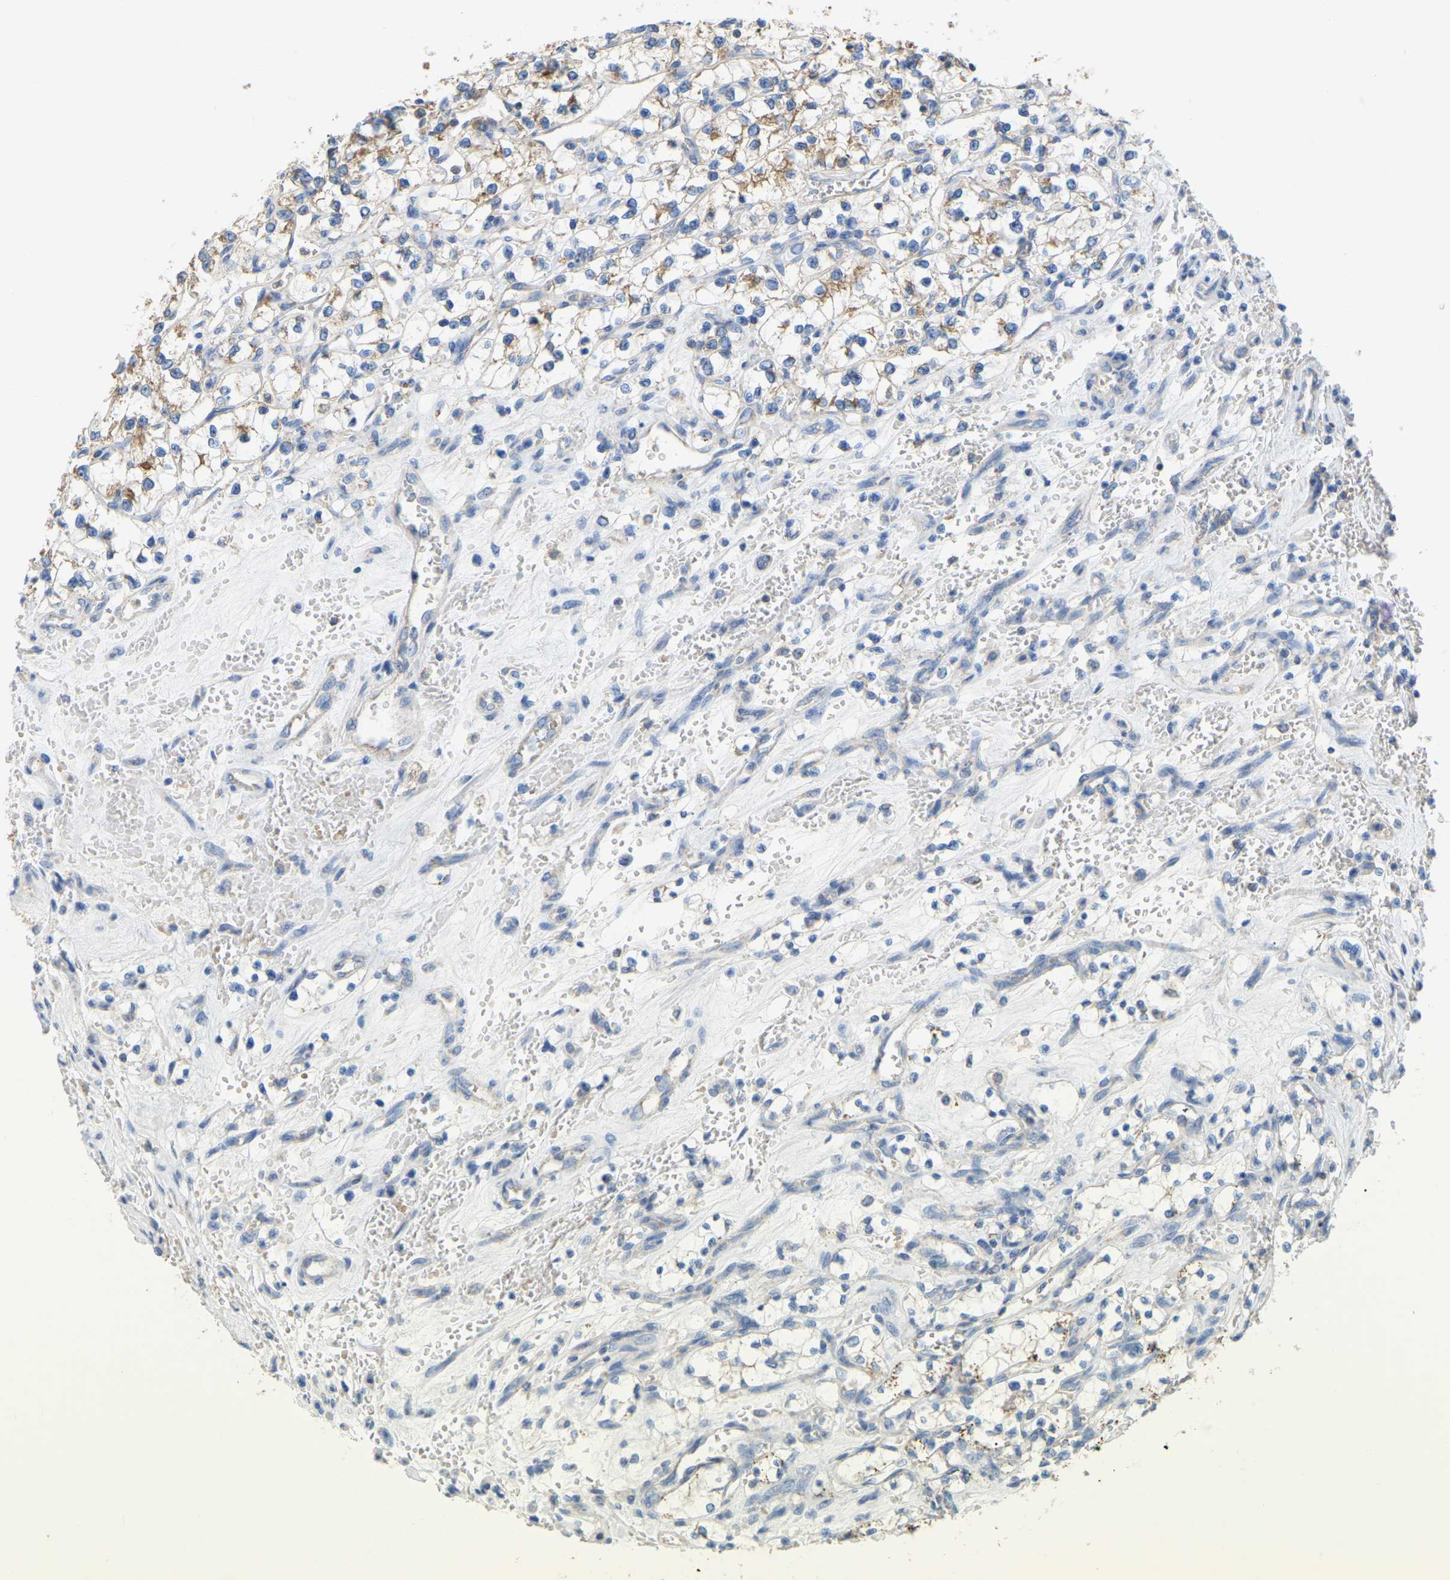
{"staining": {"intensity": "moderate", "quantity": "<25%", "location": "cytoplasmic/membranous"}, "tissue": "renal cancer", "cell_type": "Tumor cells", "image_type": "cancer", "snomed": [{"axis": "morphology", "description": "Adenocarcinoma, NOS"}, {"axis": "topography", "description": "Kidney"}], "caption": "Immunohistochemistry (DAB (3,3'-diaminobenzidine)) staining of adenocarcinoma (renal) displays moderate cytoplasmic/membranous protein staining in approximately <25% of tumor cells.", "gene": "SERPINB5", "patient": {"sex": "female", "age": 69}}